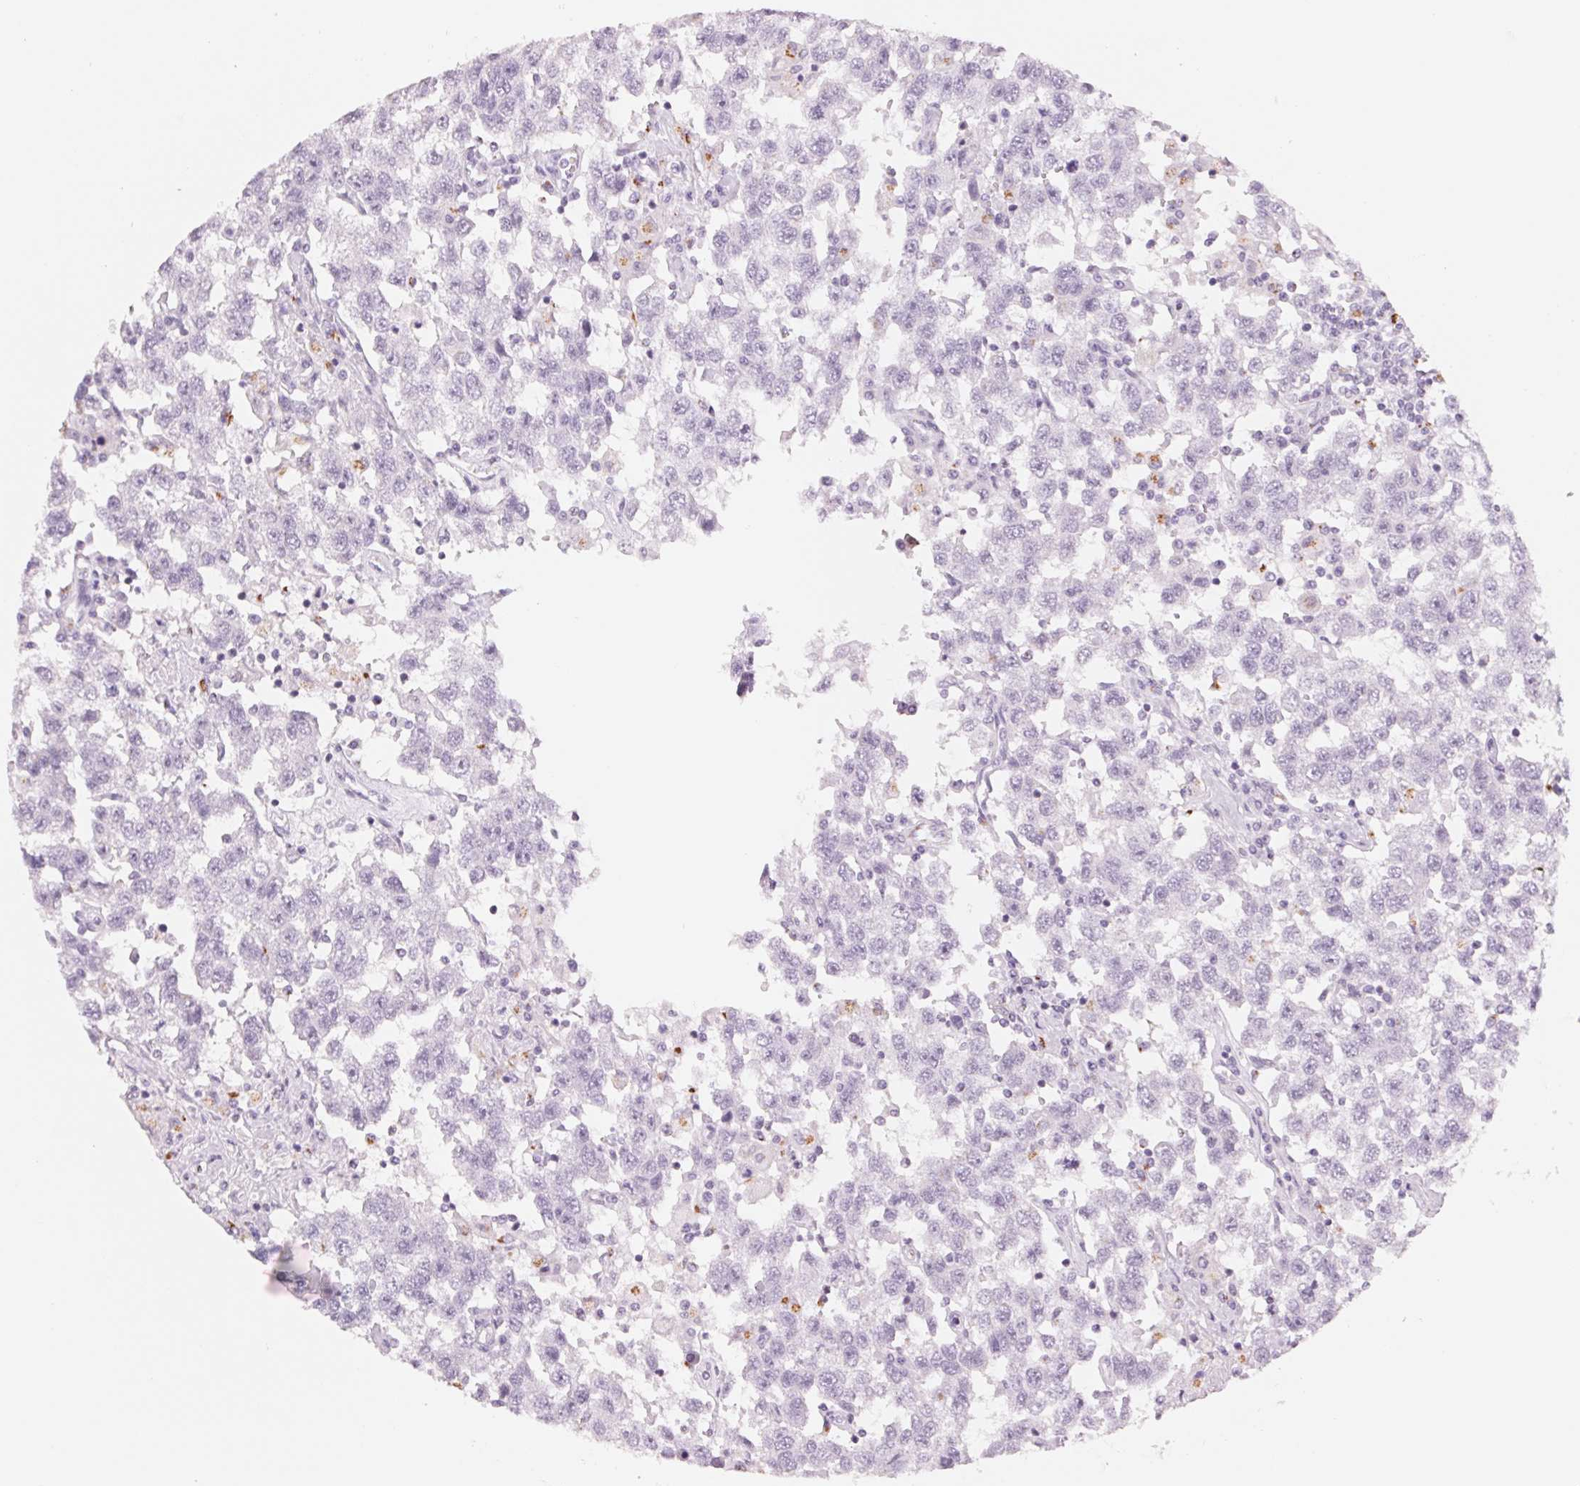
{"staining": {"intensity": "moderate", "quantity": "<25%", "location": "cytoplasmic/membranous"}, "tissue": "testis cancer", "cell_type": "Tumor cells", "image_type": "cancer", "snomed": [{"axis": "morphology", "description": "Seminoma, NOS"}, {"axis": "topography", "description": "Testis"}], "caption": "Seminoma (testis) tissue reveals moderate cytoplasmic/membranous expression in about <25% of tumor cells", "gene": "GALNT7", "patient": {"sex": "male", "age": 41}}